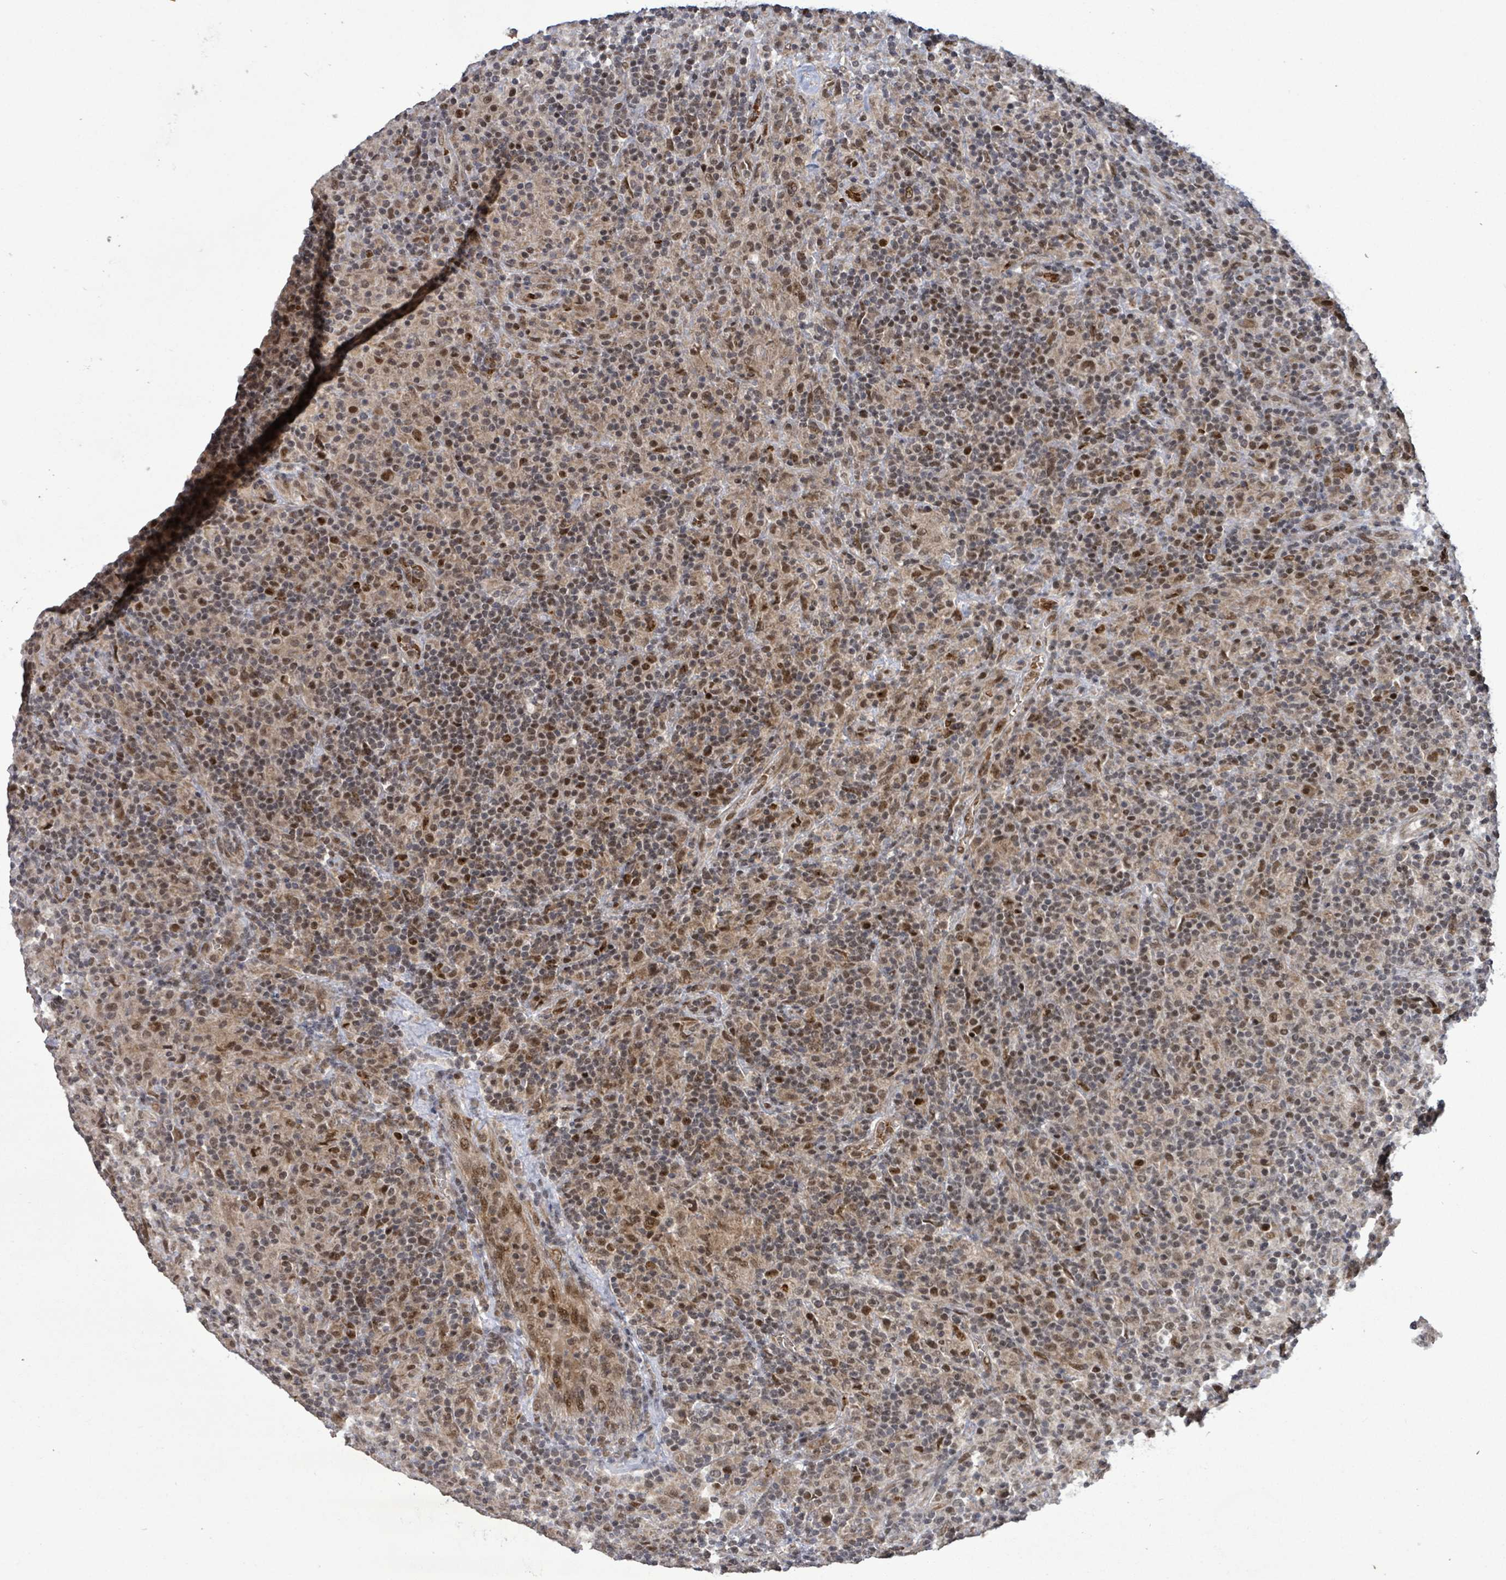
{"staining": {"intensity": "moderate", "quantity": ">75%", "location": "nuclear"}, "tissue": "lymphoma", "cell_type": "Tumor cells", "image_type": "cancer", "snomed": [{"axis": "morphology", "description": "Hodgkin's disease, NOS"}, {"axis": "topography", "description": "Lymph node"}], "caption": "IHC of human Hodgkin's disease shows medium levels of moderate nuclear expression in approximately >75% of tumor cells. The staining was performed using DAB (3,3'-diaminobenzidine), with brown indicating positive protein expression. Nuclei are stained blue with hematoxylin.", "gene": "PATZ1", "patient": {"sex": "male", "age": 70}}